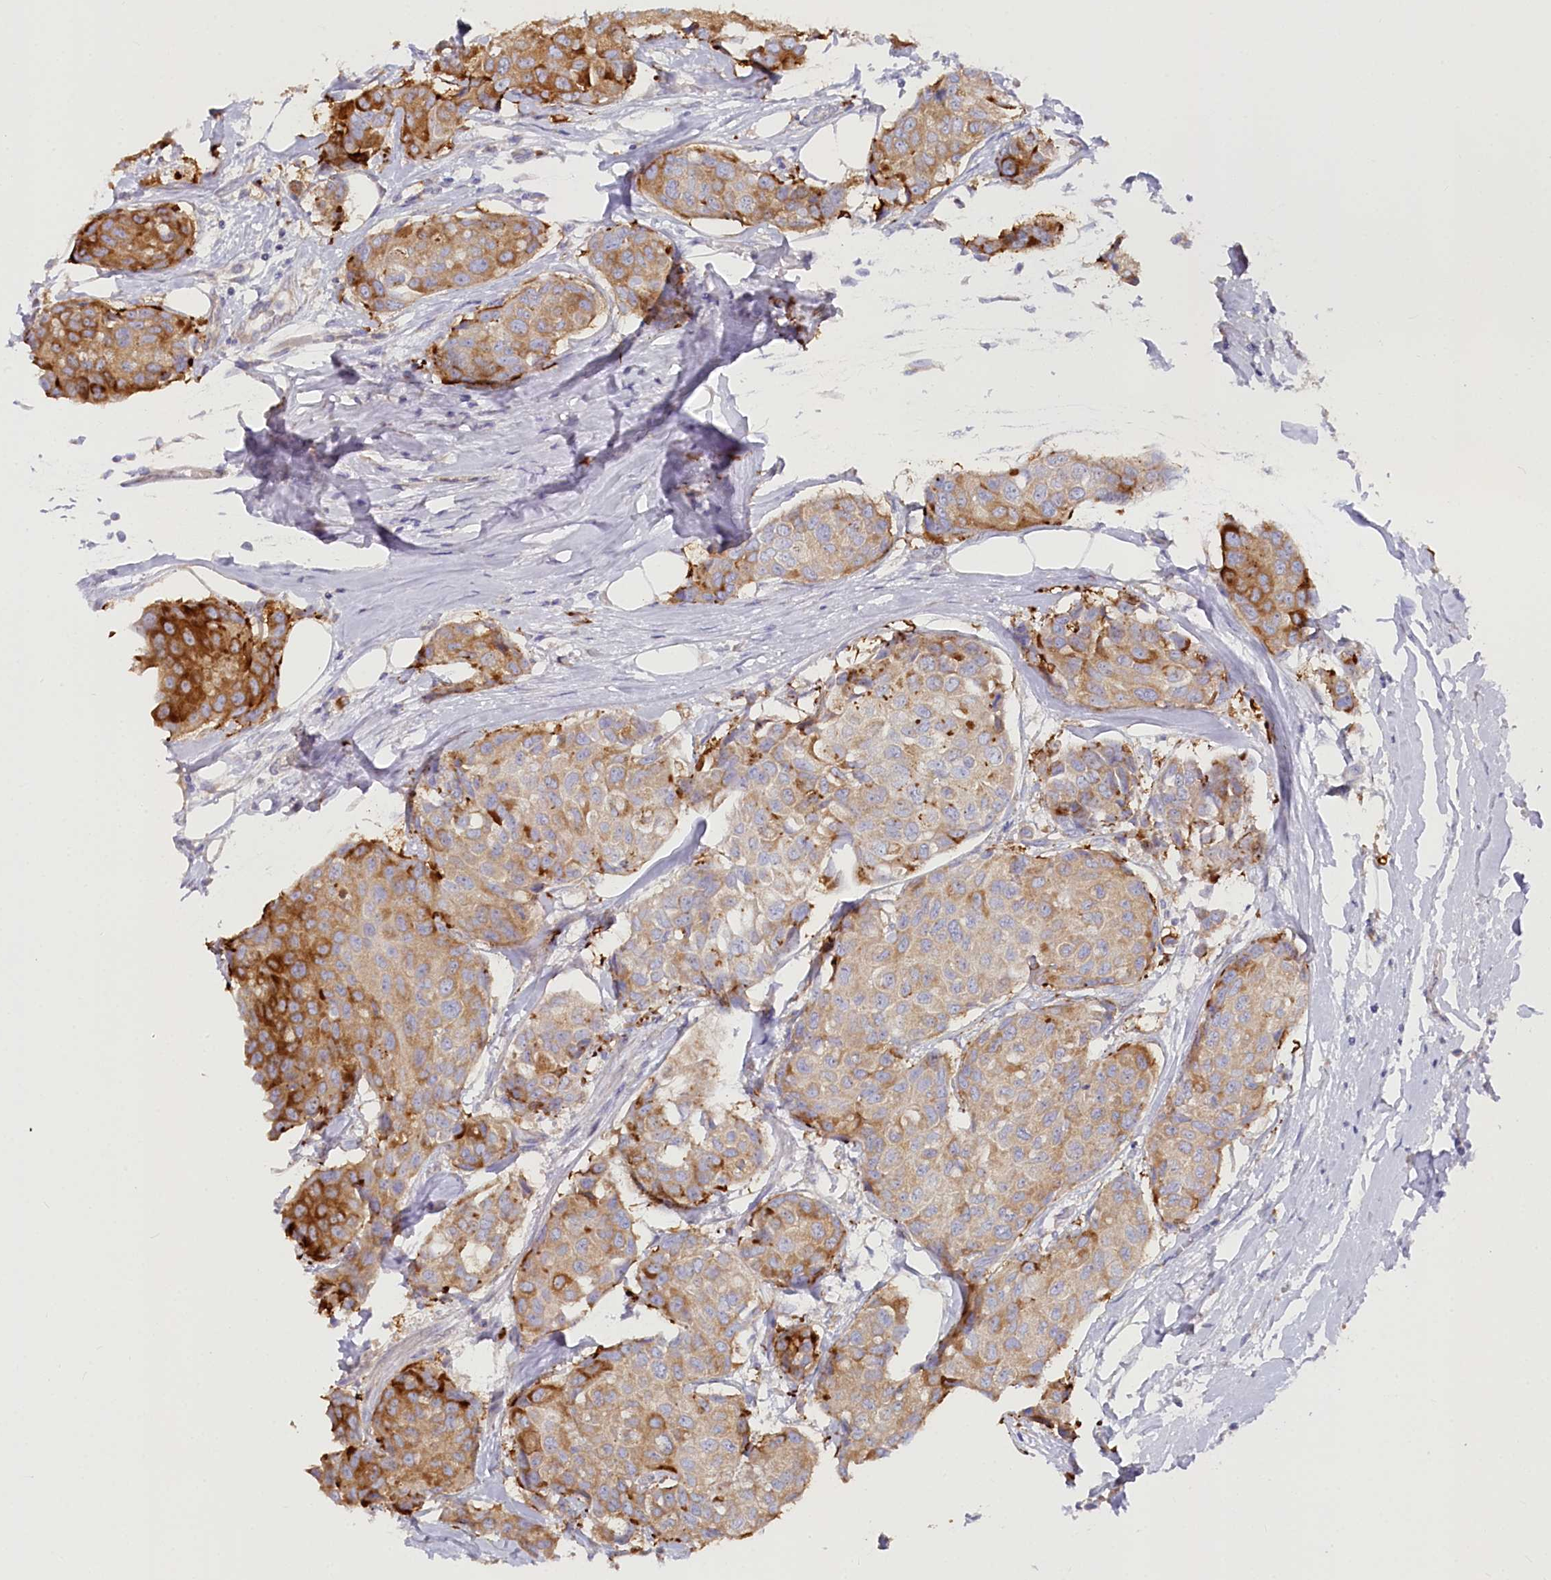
{"staining": {"intensity": "moderate", "quantity": ">75%", "location": "cytoplasmic/membranous"}, "tissue": "breast cancer", "cell_type": "Tumor cells", "image_type": "cancer", "snomed": [{"axis": "morphology", "description": "Duct carcinoma"}, {"axis": "topography", "description": "Breast"}], "caption": "Protein positivity by IHC exhibits moderate cytoplasmic/membranous expression in about >75% of tumor cells in breast cancer (infiltrating ductal carcinoma).", "gene": "POGLUT1", "patient": {"sex": "female", "age": 80}}